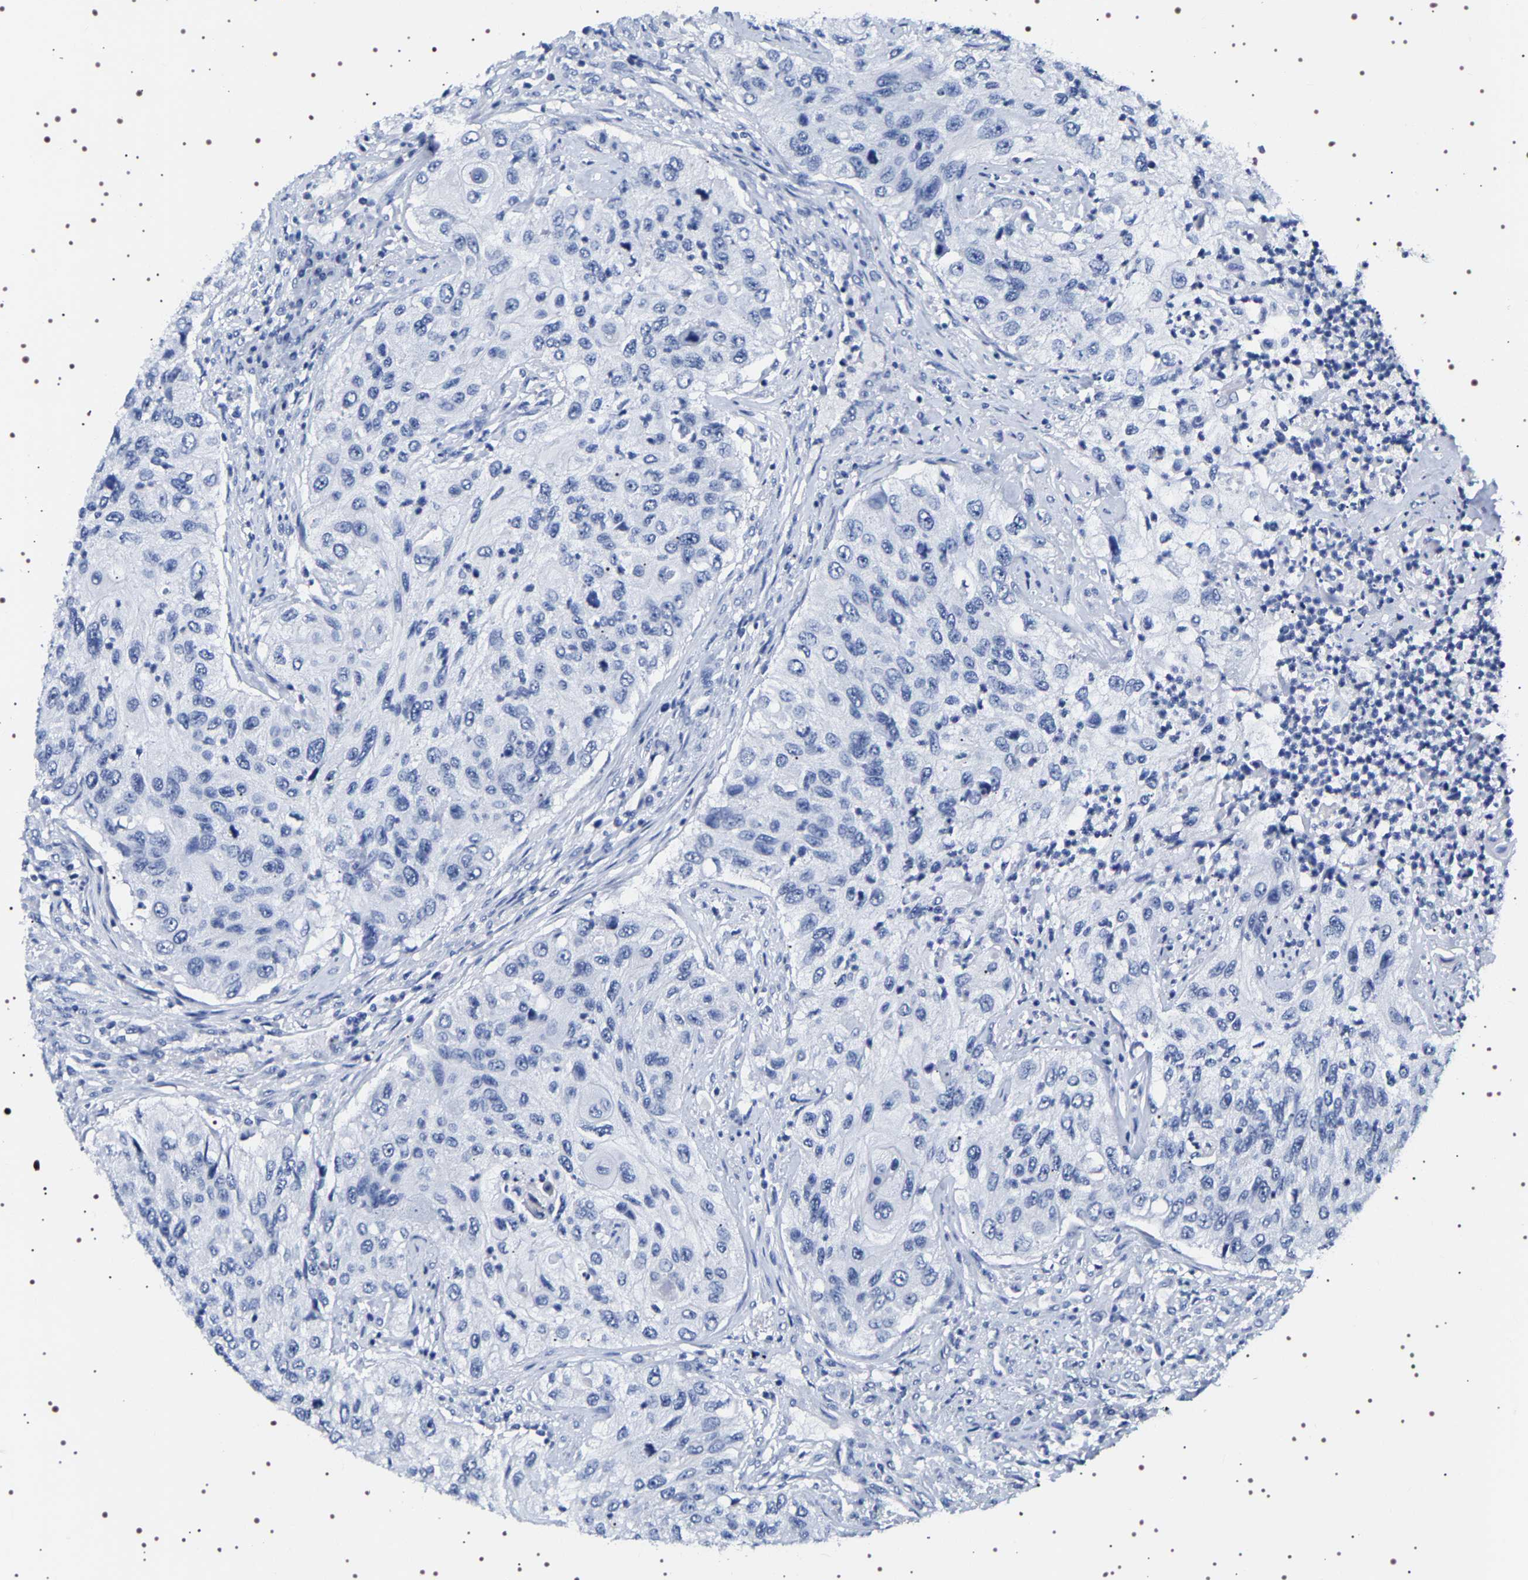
{"staining": {"intensity": "negative", "quantity": "none", "location": "none"}, "tissue": "urothelial cancer", "cell_type": "Tumor cells", "image_type": "cancer", "snomed": [{"axis": "morphology", "description": "Urothelial carcinoma, High grade"}, {"axis": "topography", "description": "Urinary bladder"}], "caption": "Photomicrograph shows no significant protein staining in tumor cells of urothelial carcinoma (high-grade). (DAB (3,3'-diaminobenzidine) immunohistochemistry with hematoxylin counter stain).", "gene": "UBQLN3", "patient": {"sex": "female", "age": 60}}